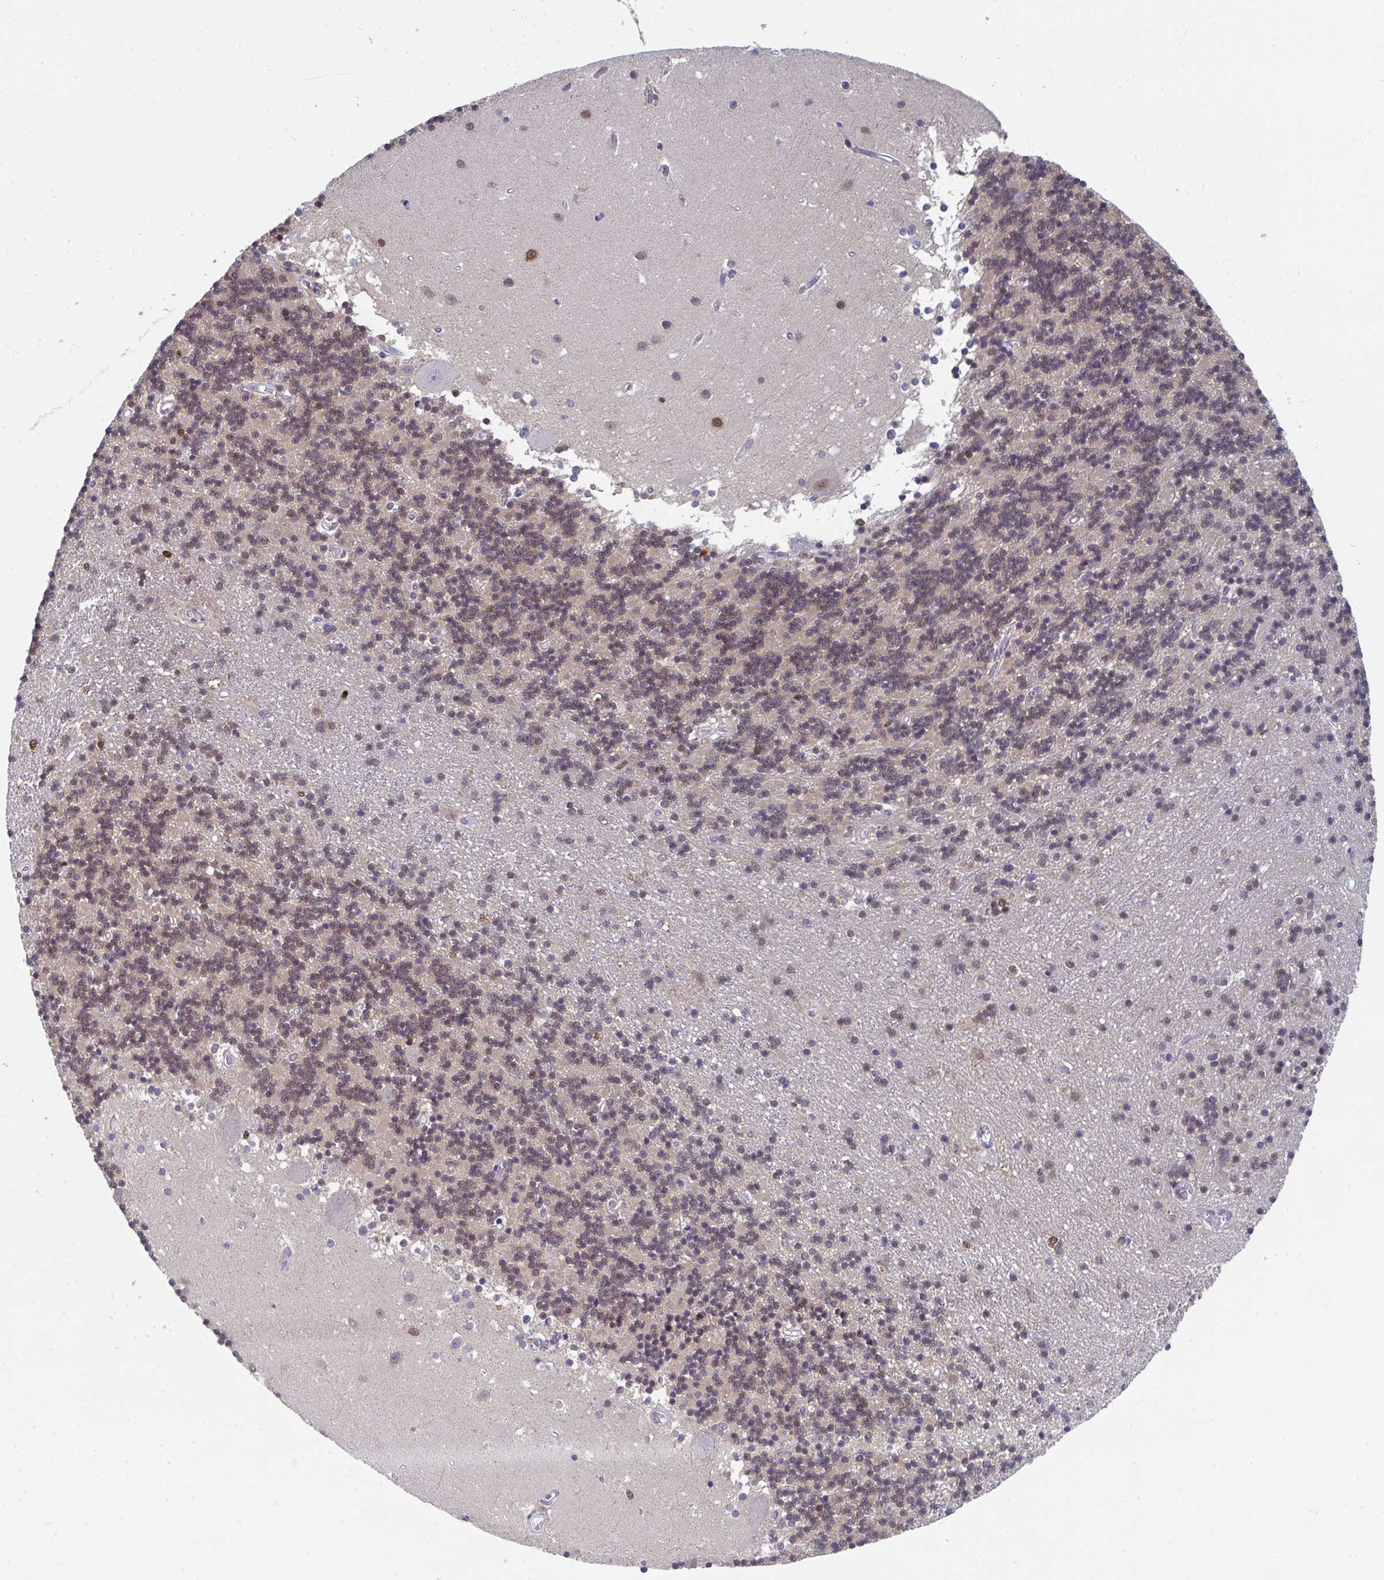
{"staining": {"intensity": "moderate", "quantity": "25%-75%", "location": "nuclear"}, "tissue": "cerebellum", "cell_type": "Cells in granular layer", "image_type": "normal", "snomed": [{"axis": "morphology", "description": "Normal tissue, NOS"}, {"axis": "topography", "description": "Cerebellum"}], "caption": "Approximately 25%-75% of cells in granular layer in normal human cerebellum demonstrate moderate nuclear protein expression as visualized by brown immunohistochemical staining.", "gene": "JDP2", "patient": {"sex": "male", "age": 54}}